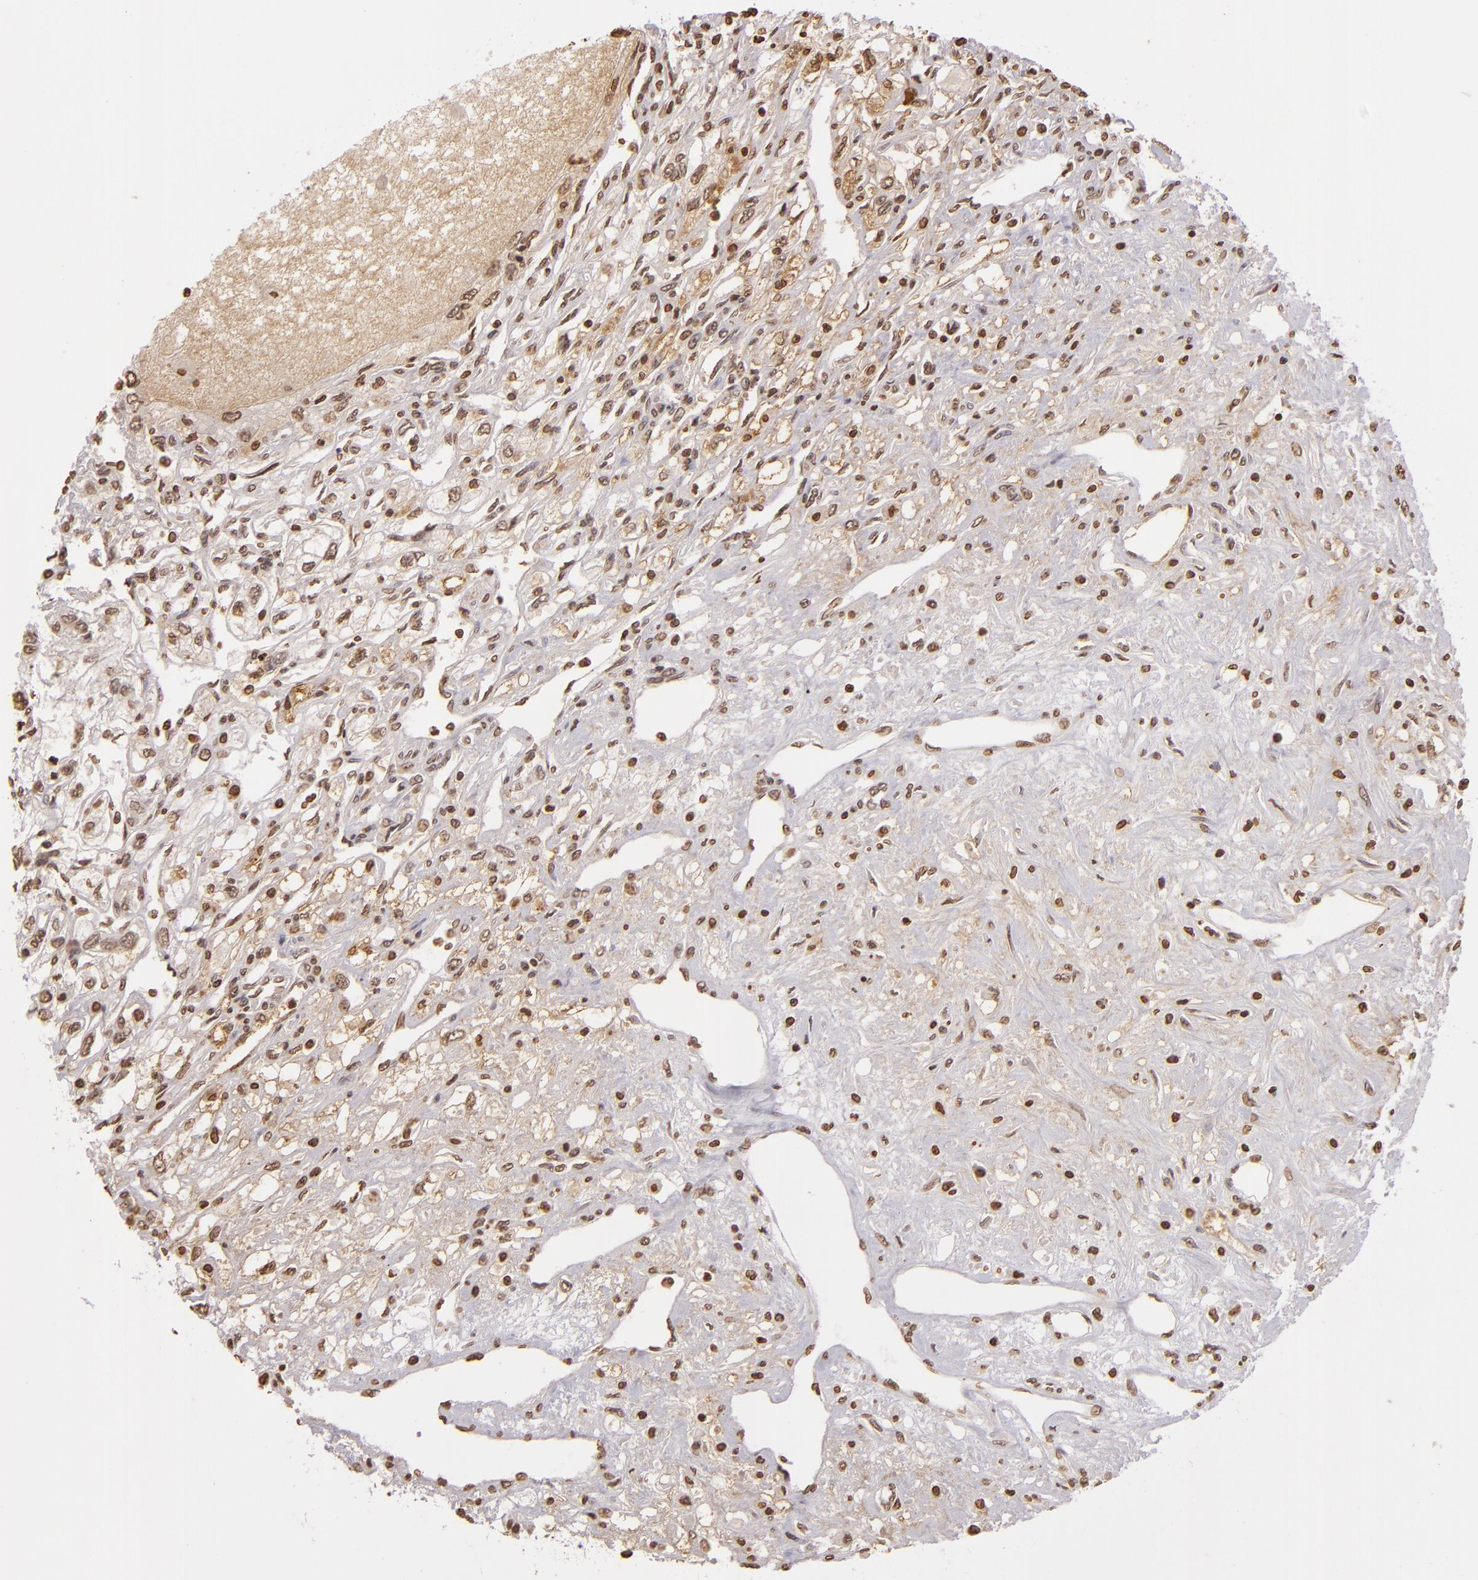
{"staining": {"intensity": "moderate", "quantity": ">75%", "location": "nuclear"}, "tissue": "renal cancer", "cell_type": "Tumor cells", "image_type": "cancer", "snomed": [{"axis": "morphology", "description": "Adenocarcinoma, NOS"}, {"axis": "topography", "description": "Kidney"}], "caption": "A medium amount of moderate nuclear positivity is identified in about >75% of tumor cells in renal adenocarcinoma tissue.", "gene": "THRB", "patient": {"sex": "male", "age": 57}}